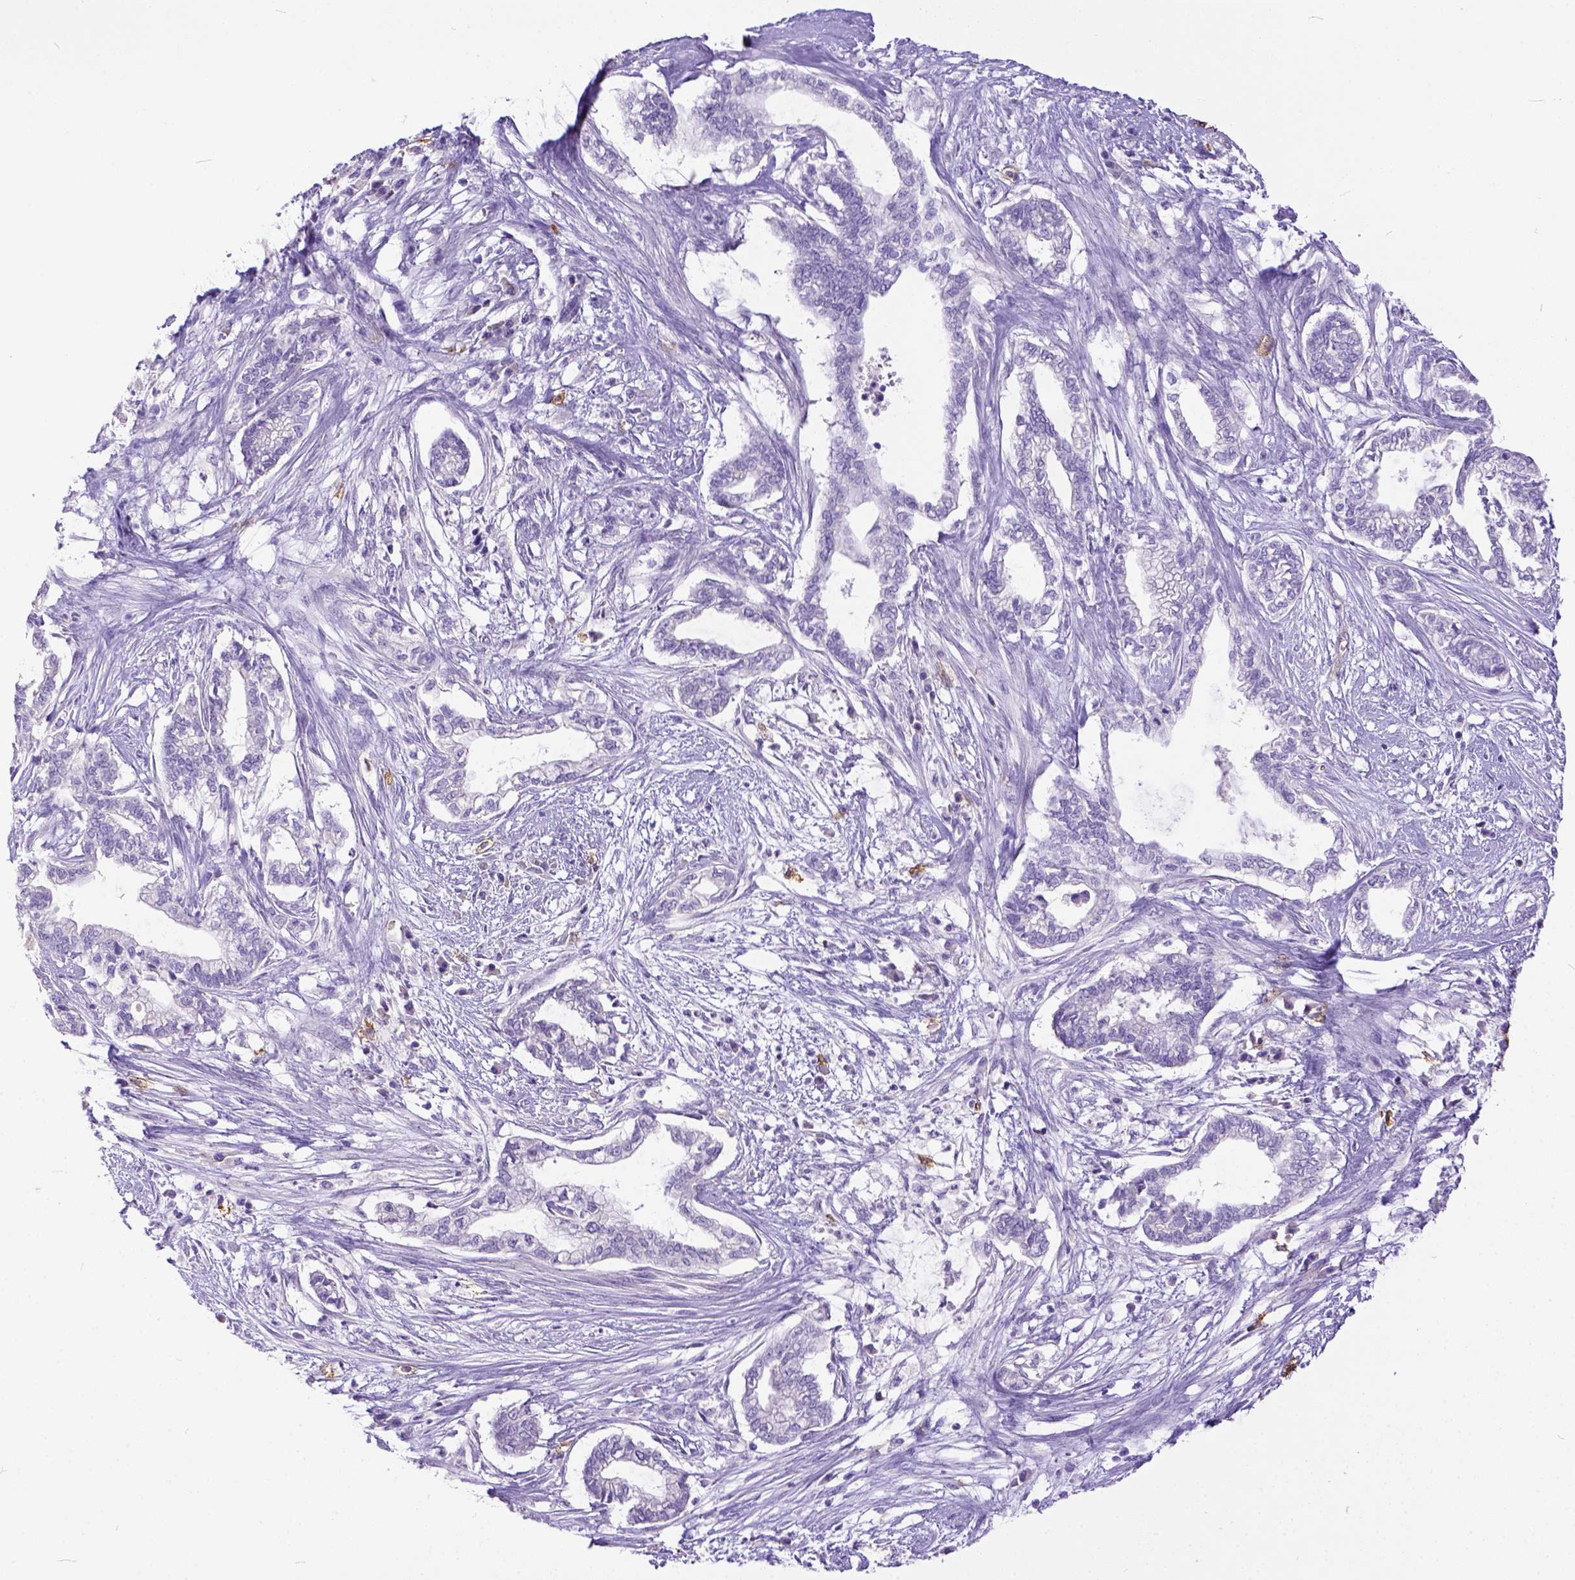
{"staining": {"intensity": "negative", "quantity": "none", "location": "none"}, "tissue": "cervical cancer", "cell_type": "Tumor cells", "image_type": "cancer", "snomed": [{"axis": "morphology", "description": "Adenocarcinoma, NOS"}, {"axis": "topography", "description": "Cervix"}], "caption": "Immunohistochemistry of adenocarcinoma (cervical) demonstrates no positivity in tumor cells. (Immunohistochemistry (ihc), brightfield microscopy, high magnification).", "gene": "KIT", "patient": {"sex": "female", "age": 62}}